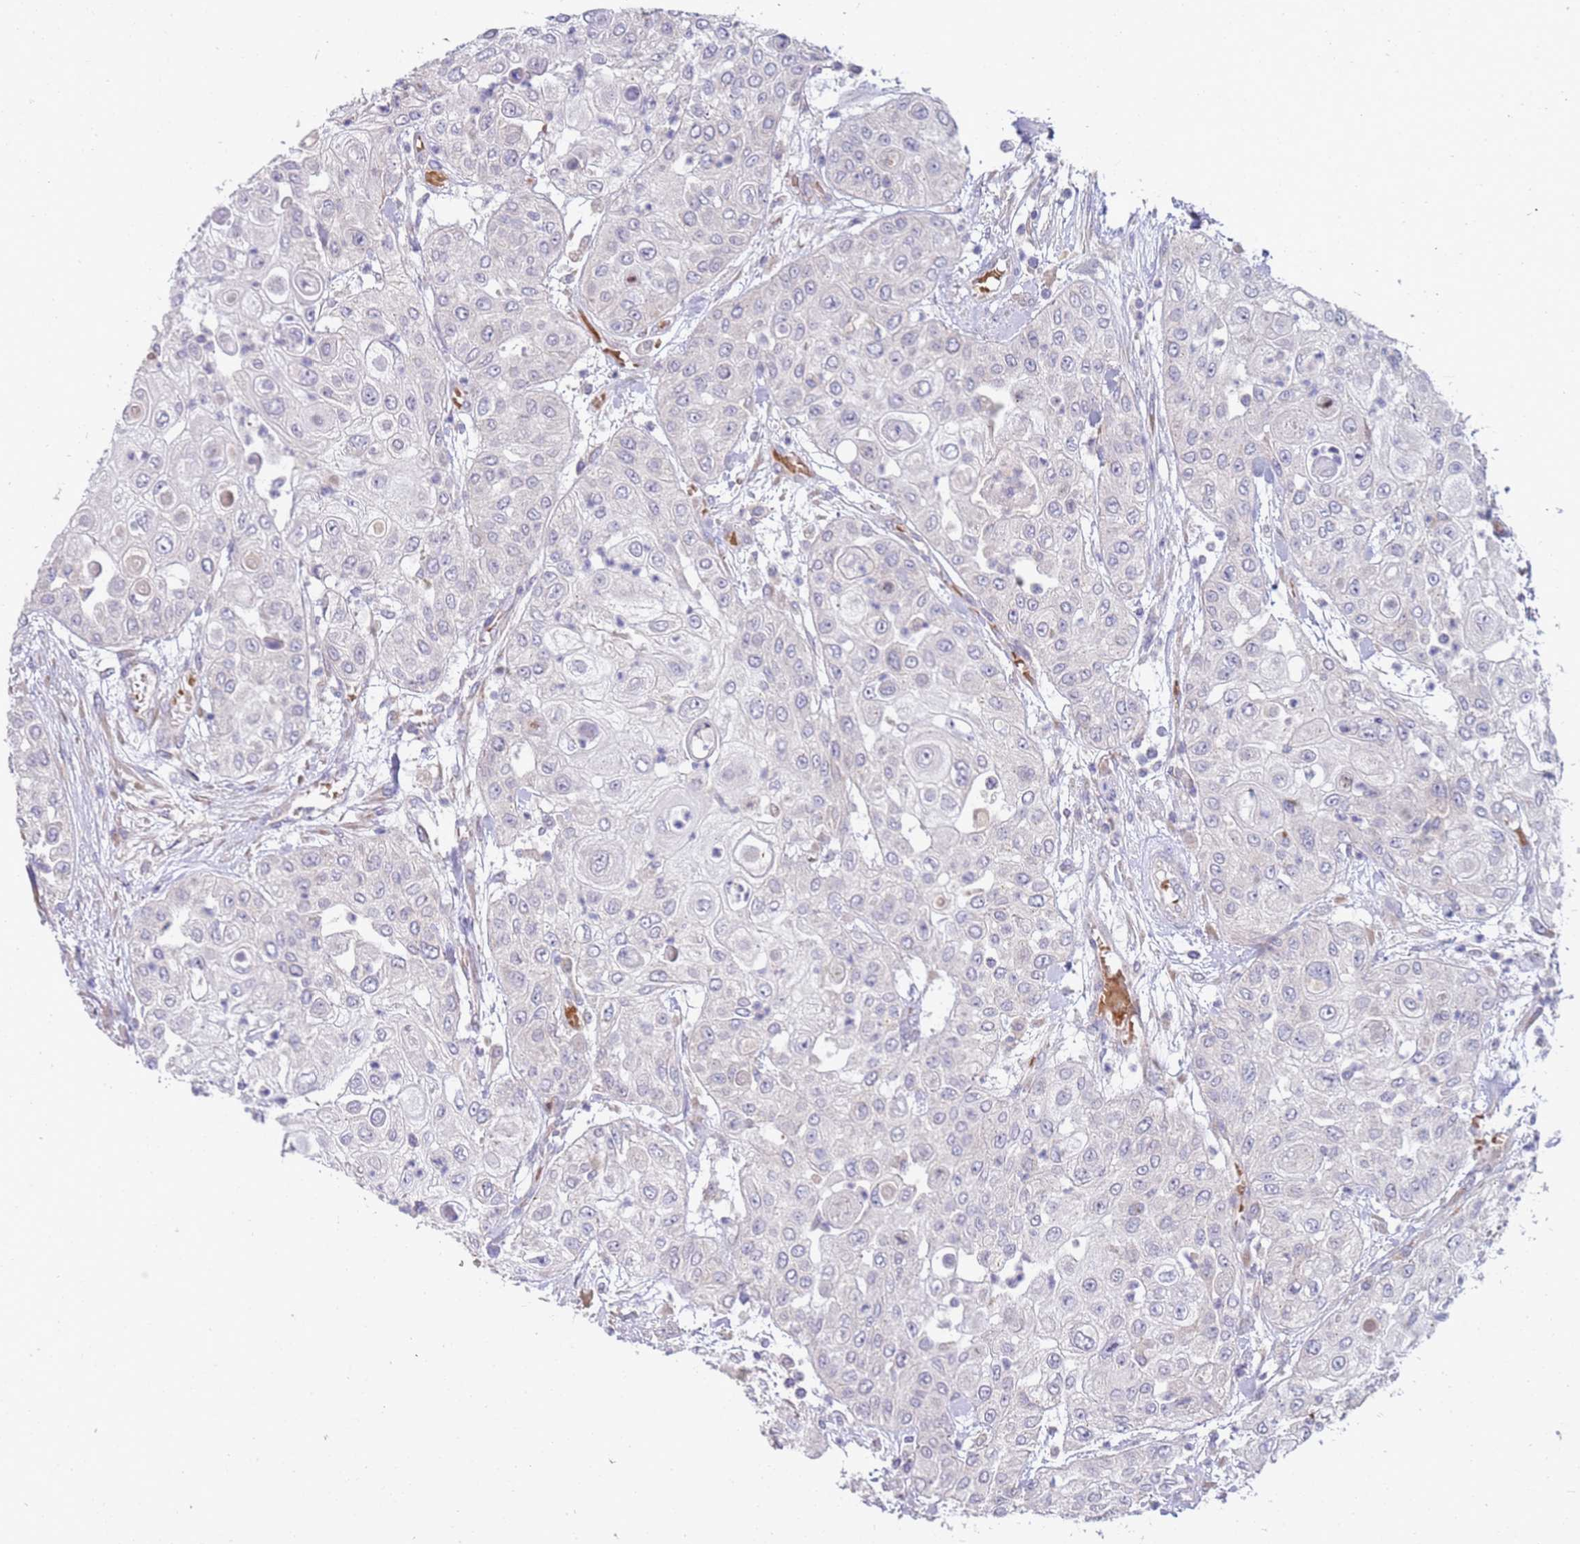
{"staining": {"intensity": "negative", "quantity": "none", "location": "none"}, "tissue": "urothelial cancer", "cell_type": "Tumor cells", "image_type": "cancer", "snomed": [{"axis": "morphology", "description": "Urothelial carcinoma, High grade"}, {"axis": "topography", "description": "Urinary bladder"}], "caption": "Photomicrograph shows no protein positivity in tumor cells of urothelial cancer tissue.", "gene": "NMUR2", "patient": {"sex": "female", "age": 79}}